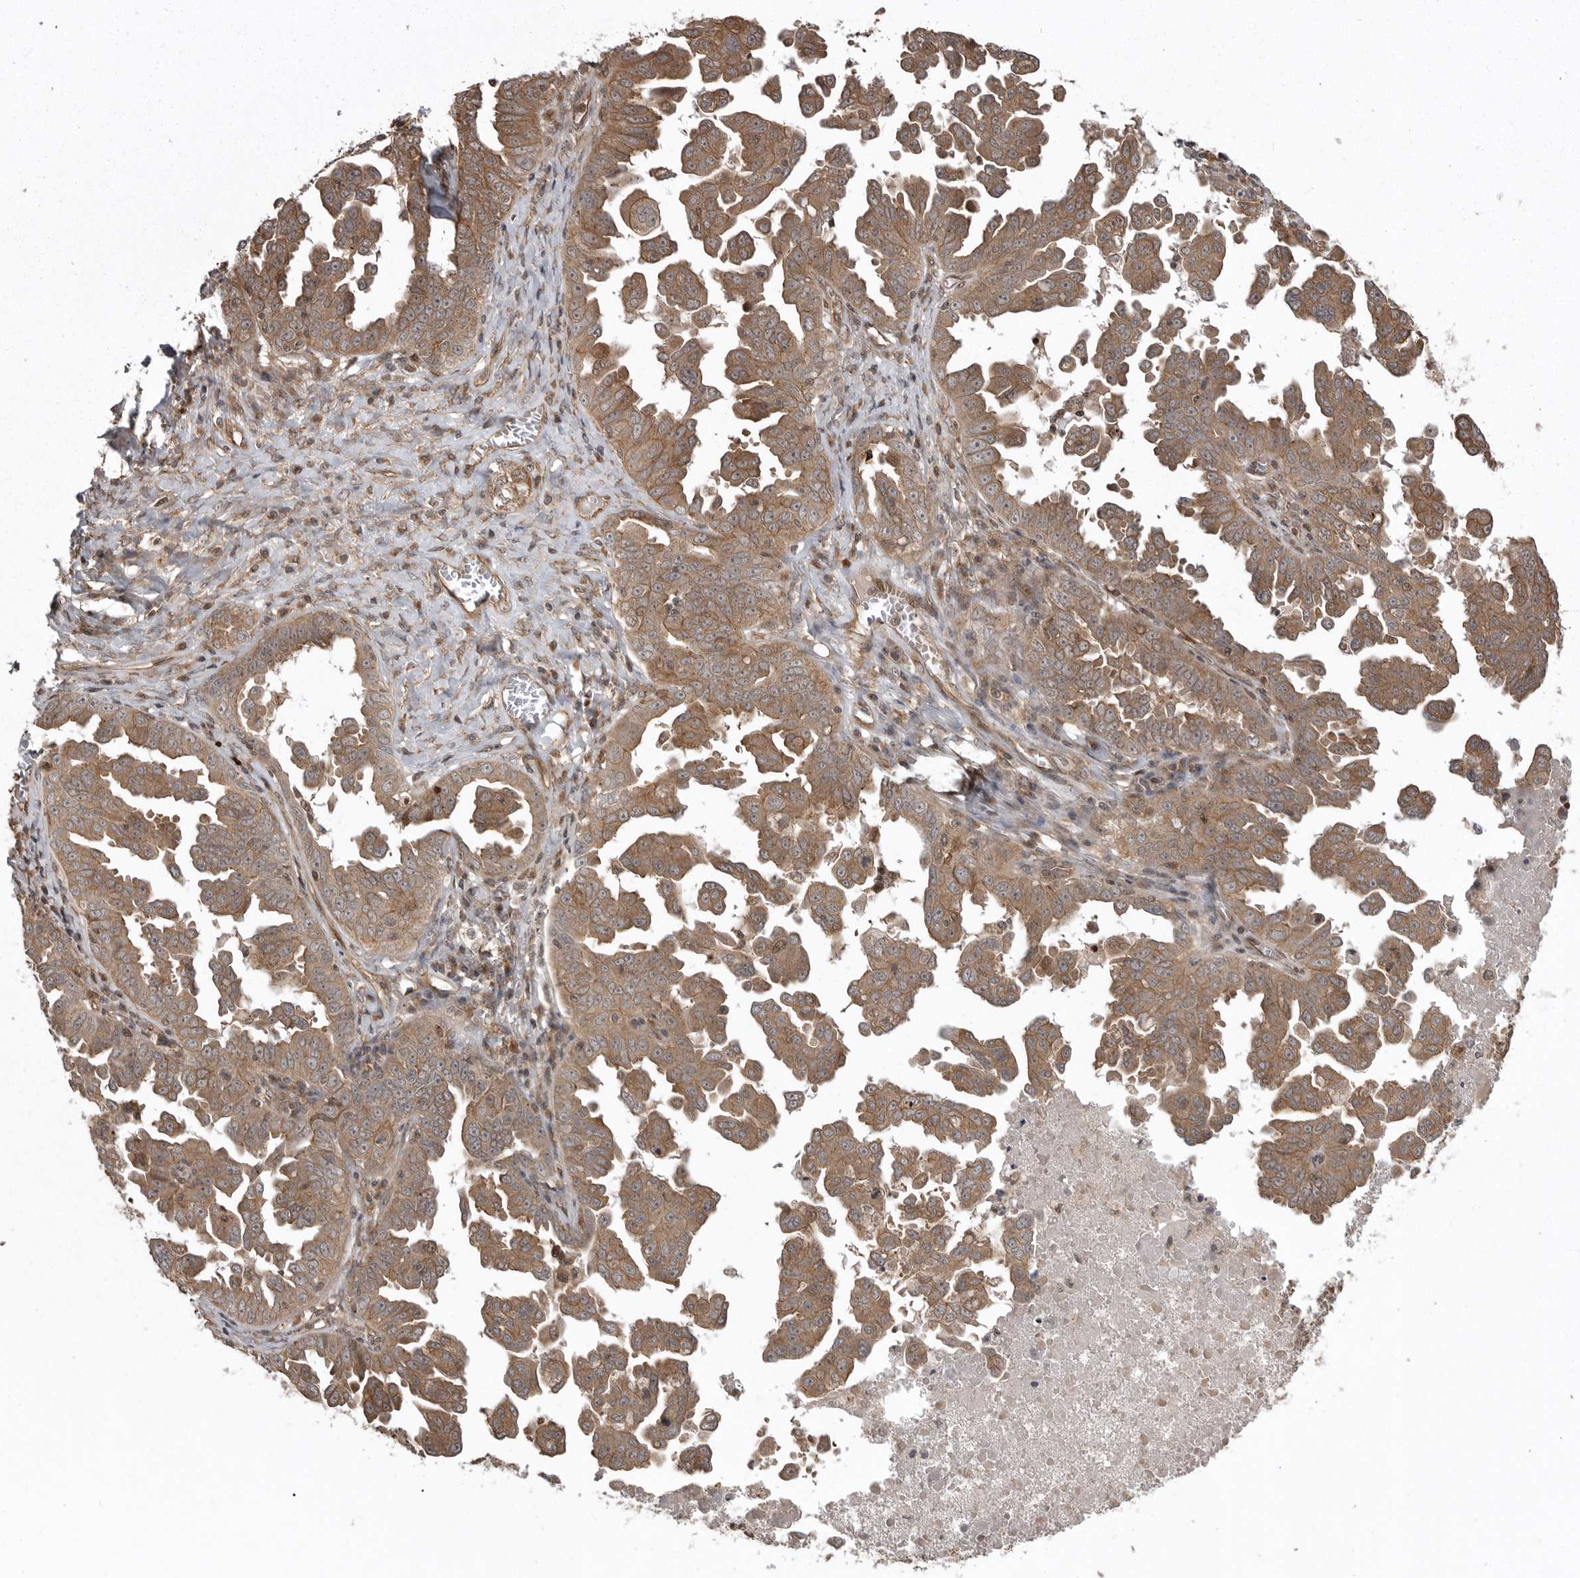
{"staining": {"intensity": "moderate", "quantity": ">75%", "location": "cytoplasmic/membranous"}, "tissue": "ovarian cancer", "cell_type": "Tumor cells", "image_type": "cancer", "snomed": [{"axis": "morphology", "description": "Carcinoma, endometroid"}, {"axis": "topography", "description": "Ovary"}], "caption": "Immunohistochemistry (IHC) (DAB (3,3'-diaminobenzidine)) staining of ovarian endometroid carcinoma displays moderate cytoplasmic/membranous protein positivity in approximately >75% of tumor cells.", "gene": "DNAJC8", "patient": {"sex": "female", "age": 62}}